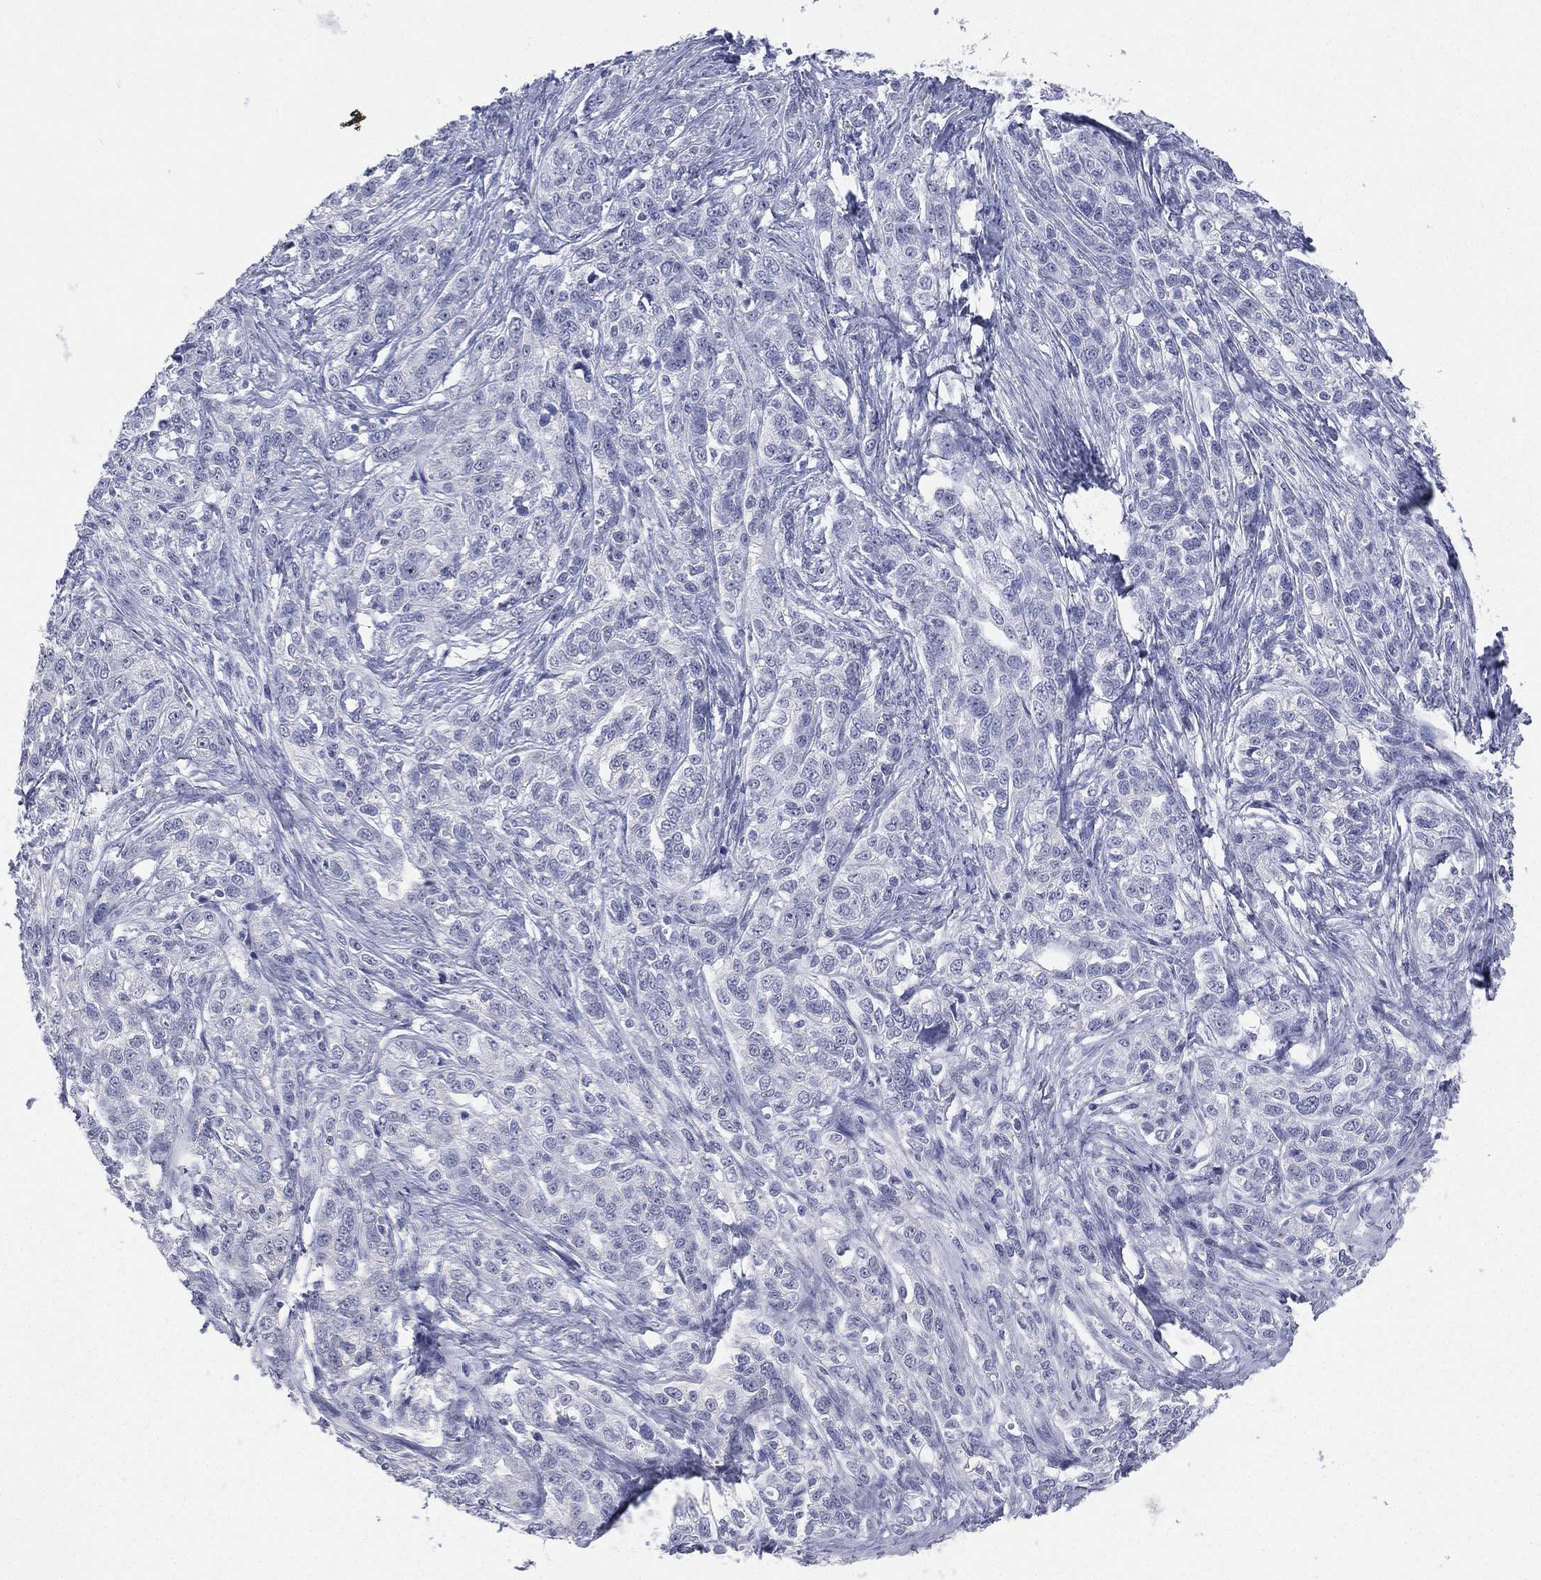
{"staining": {"intensity": "negative", "quantity": "none", "location": "none"}, "tissue": "ovarian cancer", "cell_type": "Tumor cells", "image_type": "cancer", "snomed": [{"axis": "morphology", "description": "Cystadenocarcinoma, serous, NOS"}, {"axis": "topography", "description": "Ovary"}], "caption": "This is an IHC micrograph of human ovarian serous cystadenocarcinoma. There is no expression in tumor cells.", "gene": "CD22", "patient": {"sex": "female", "age": 71}}